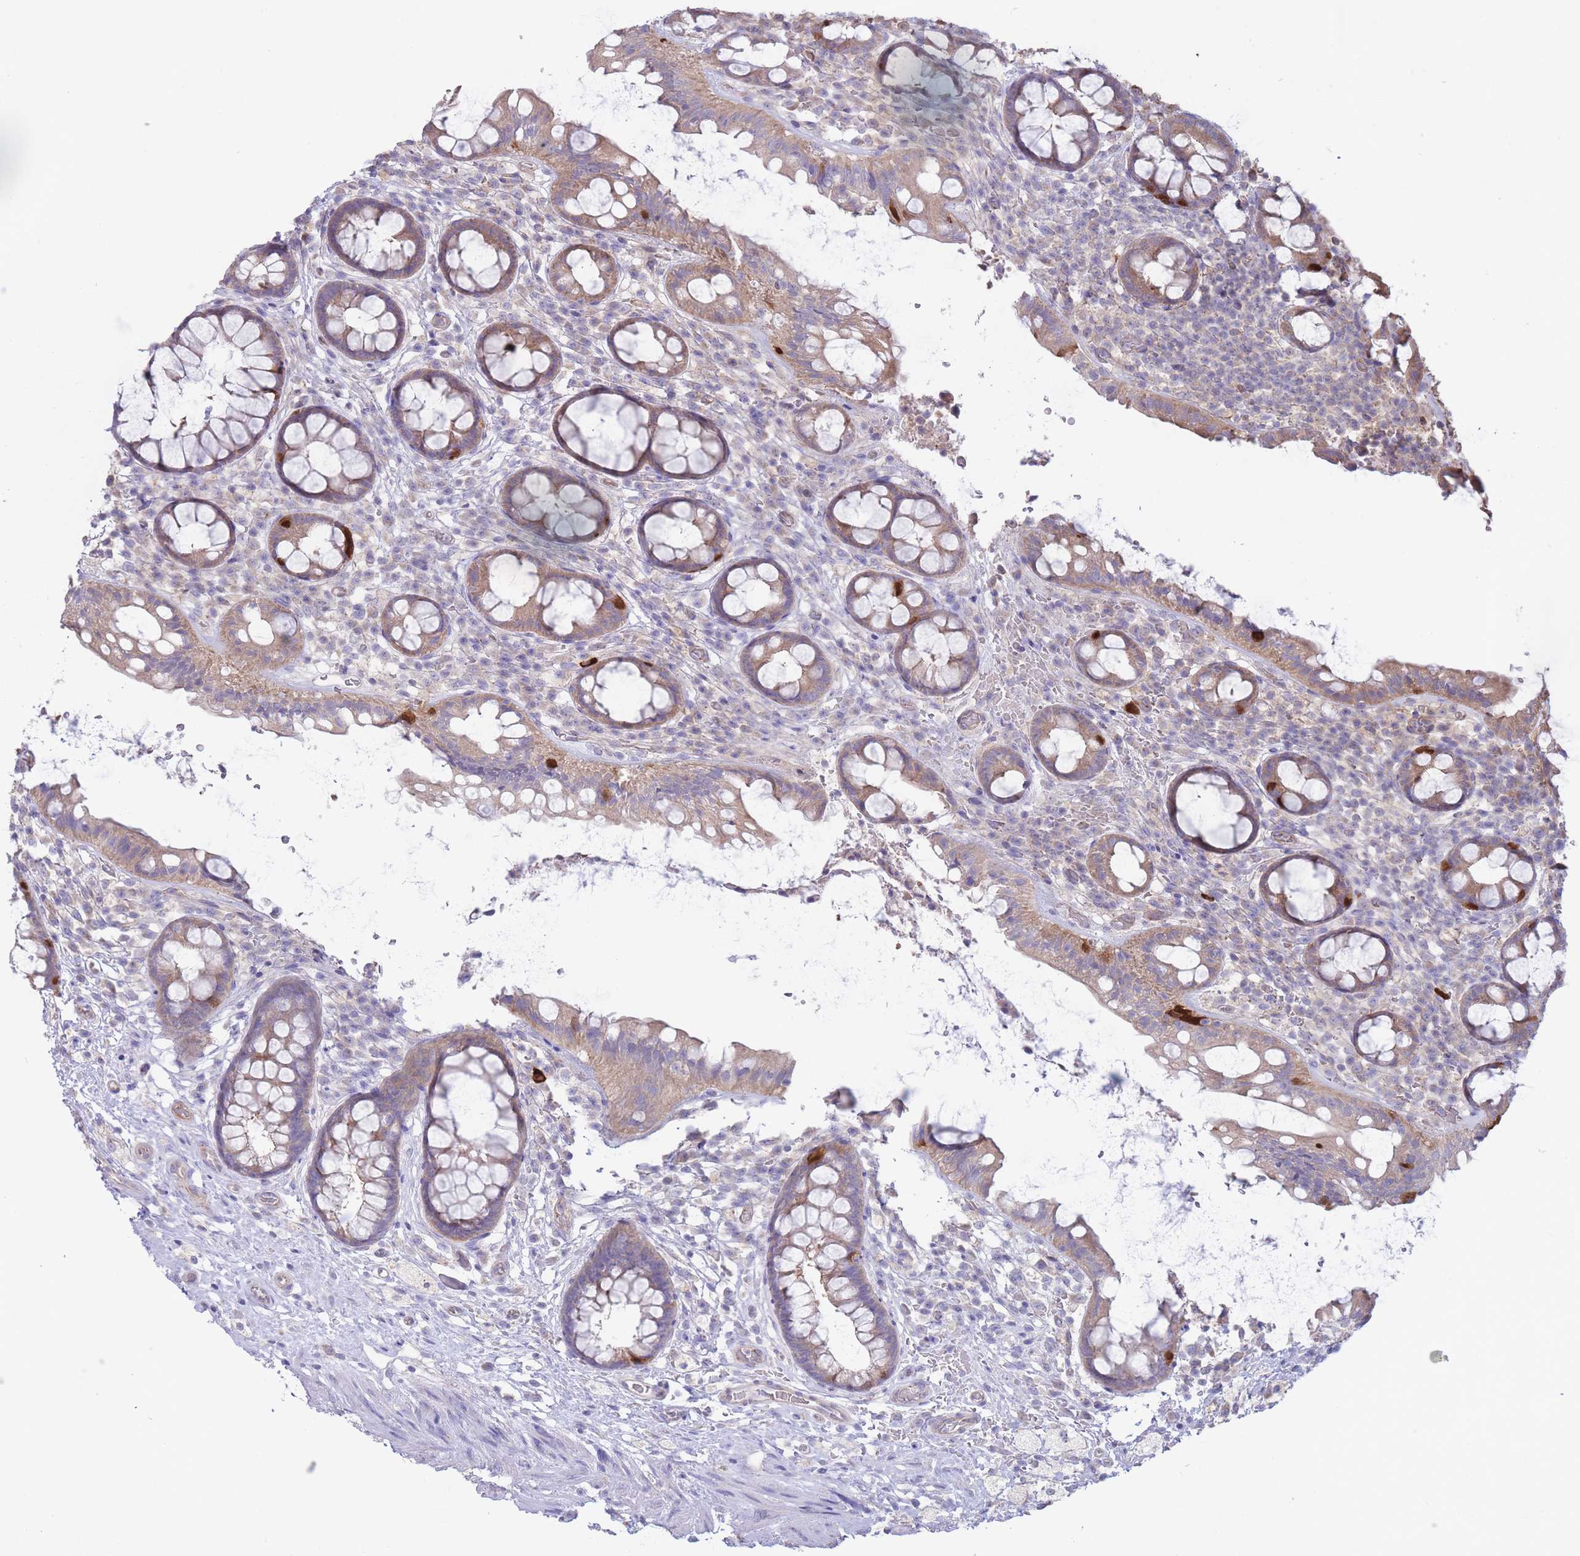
{"staining": {"intensity": "moderate", "quantity": "25%-75%", "location": "cytoplasmic/membranous"}, "tissue": "rectum", "cell_type": "Glandular cells", "image_type": "normal", "snomed": [{"axis": "morphology", "description": "Normal tissue, NOS"}, {"axis": "topography", "description": "Rectum"}, {"axis": "topography", "description": "Peripheral nerve tissue"}], "caption": "Normal rectum reveals moderate cytoplasmic/membranous expression in approximately 25%-75% of glandular cells, visualized by immunohistochemistry.", "gene": "ALS2CL", "patient": {"sex": "female", "age": 69}}